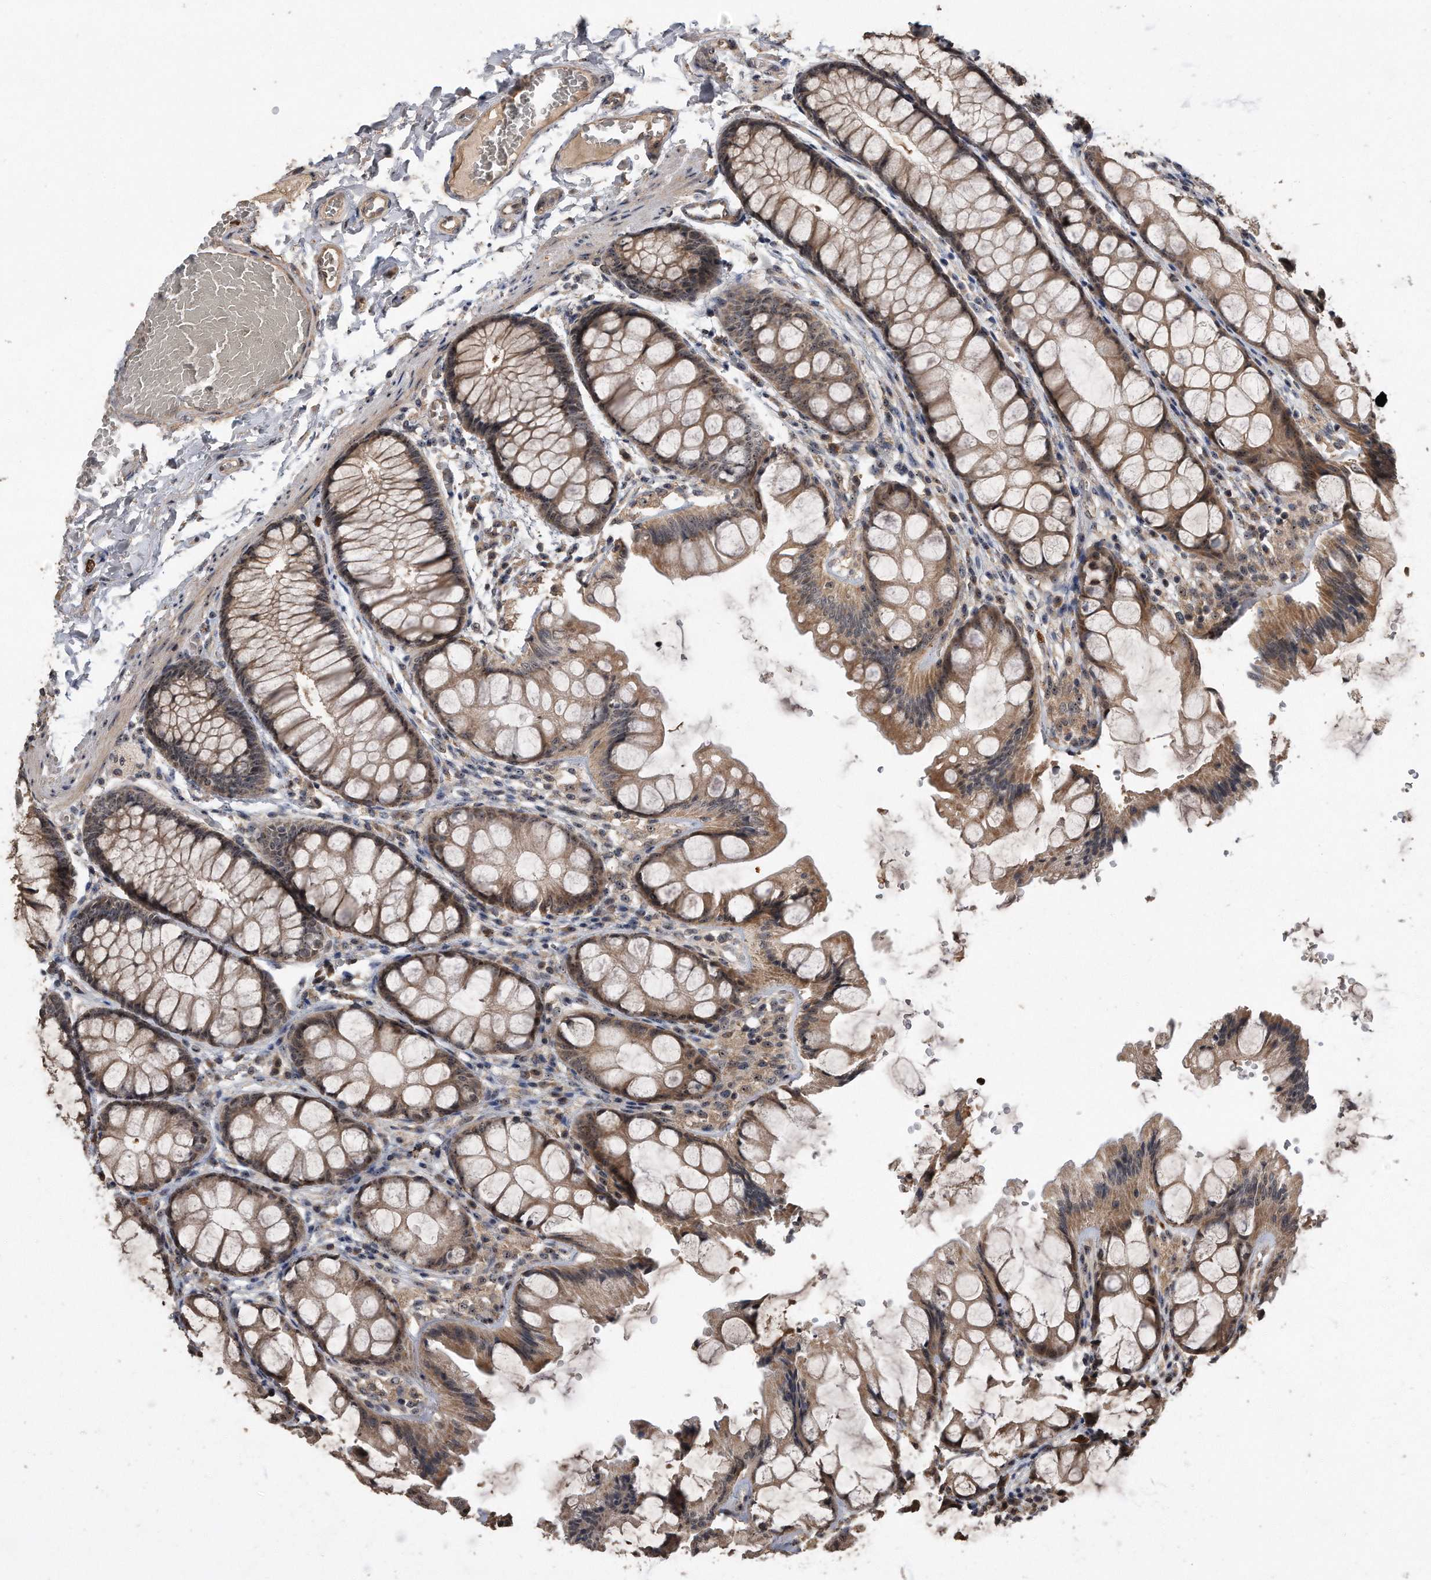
{"staining": {"intensity": "moderate", "quantity": "25%-75%", "location": "cytoplasmic/membranous"}, "tissue": "colon", "cell_type": "Endothelial cells", "image_type": "normal", "snomed": [{"axis": "morphology", "description": "Normal tissue, NOS"}, {"axis": "topography", "description": "Colon"}], "caption": "IHC image of normal colon: colon stained using immunohistochemistry (IHC) displays medium levels of moderate protein expression localized specifically in the cytoplasmic/membranous of endothelial cells, appearing as a cytoplasmic/membranous brown color.", "gene": "PELO", "patient": {"sex": "male", "age": 47}}